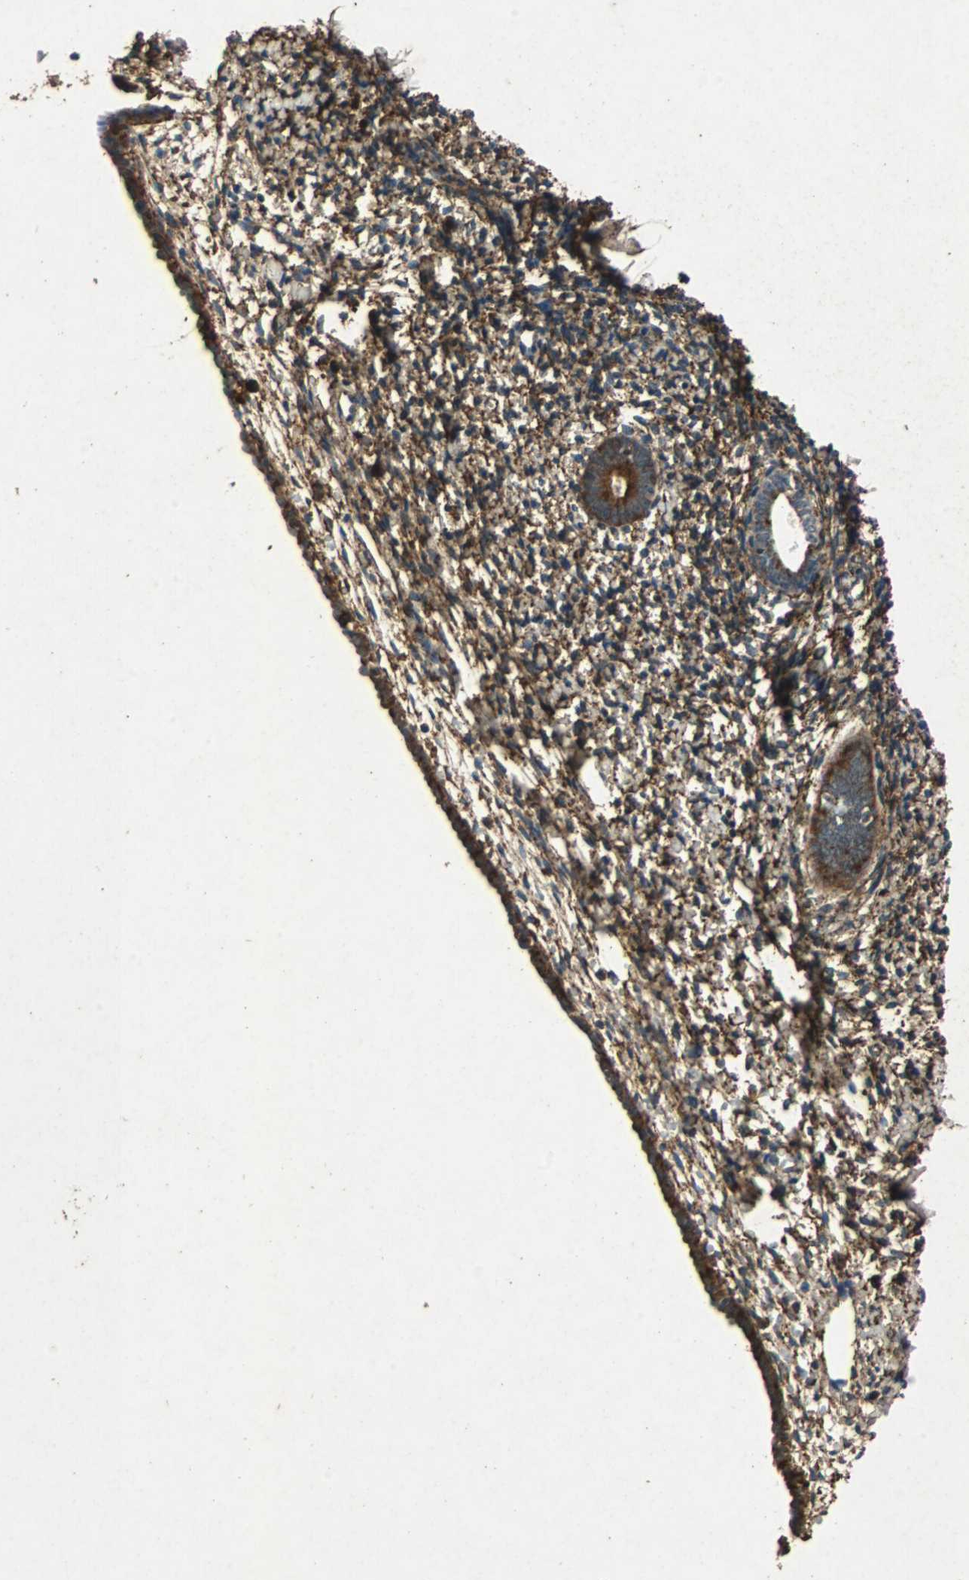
{"staining": {"intensity": "moderate", "quantity": ">75%", "location": "cytoplasmic/membranous"}, "tissue": "endometrium", "cell_type": "Cells in endometrial stroma", "image_type": "normal", "snomed": [{"axis": "morphology", "description": "Normal tissue, NOS"}, {"axis": "topography", "description": "Endometrium"}], "caption": "Protein analysis of normal endometrium shows moderate cytoplasmic/membranous staining in approximately >75% of cells in endometrial stroma. The protein is stained brown, and the nuclei are stained in blue (DAB IHC with brightfield microscopy, high magnification).", "gene": "NAA10", "patient": {"sex": "female", "age": 71}}